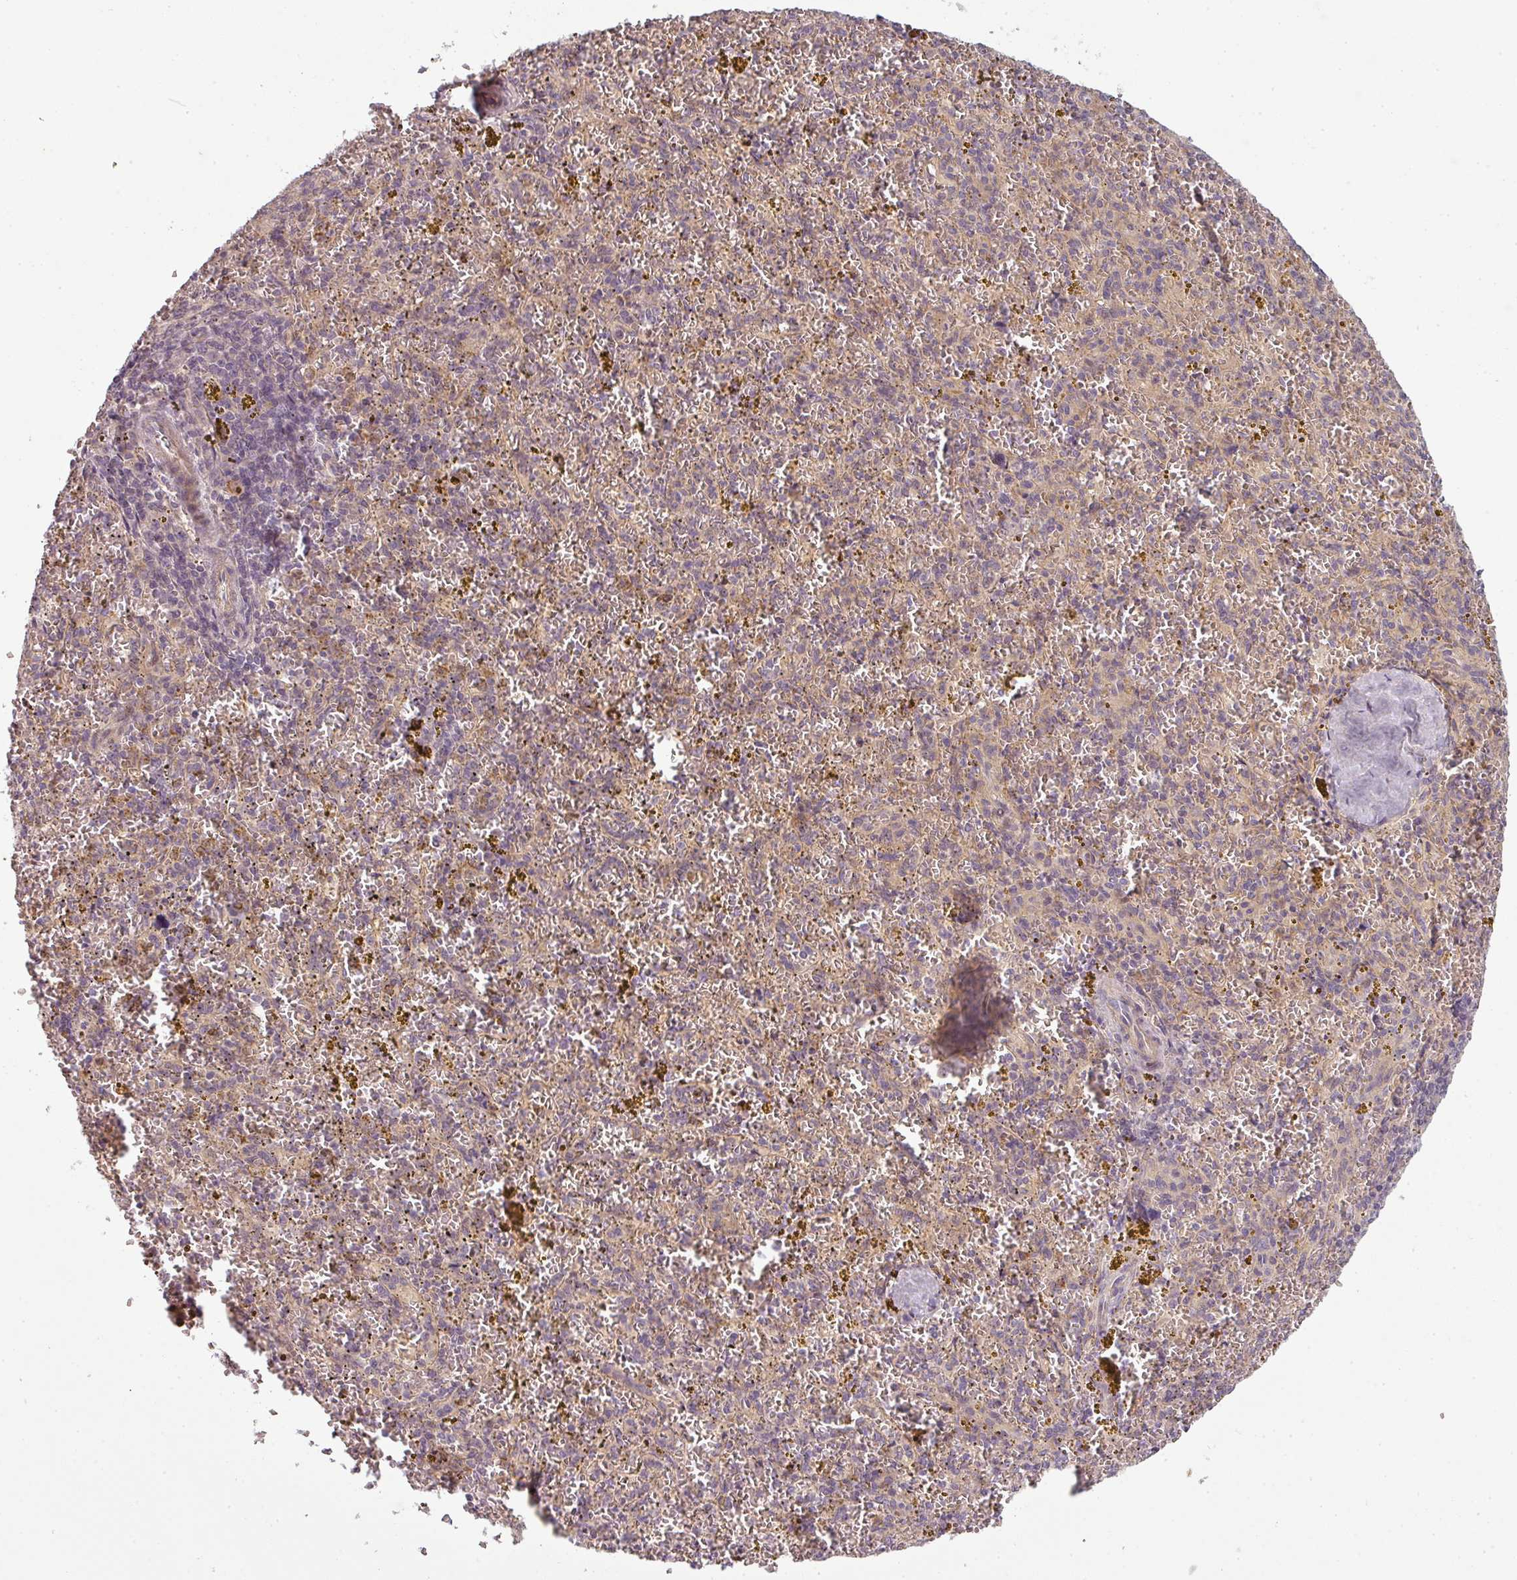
{"staining": {"intensity": "negative", "quantity": "none", "location": "none"}, "tissue": "spleen", "cell_type": "Cells in red pulp", "image_type": "normal", "snomed": [{"axis": "morphology", "description": "Normal tissue, NOS"}, {"axis": "topography", "description": "Spleen"}], "caption": "Protein analysis of benign spleen exhibits no significant staining in cells in red pulp.", "gene": "SLC16A9", "patient": {"sex": "male", "age": 57}}